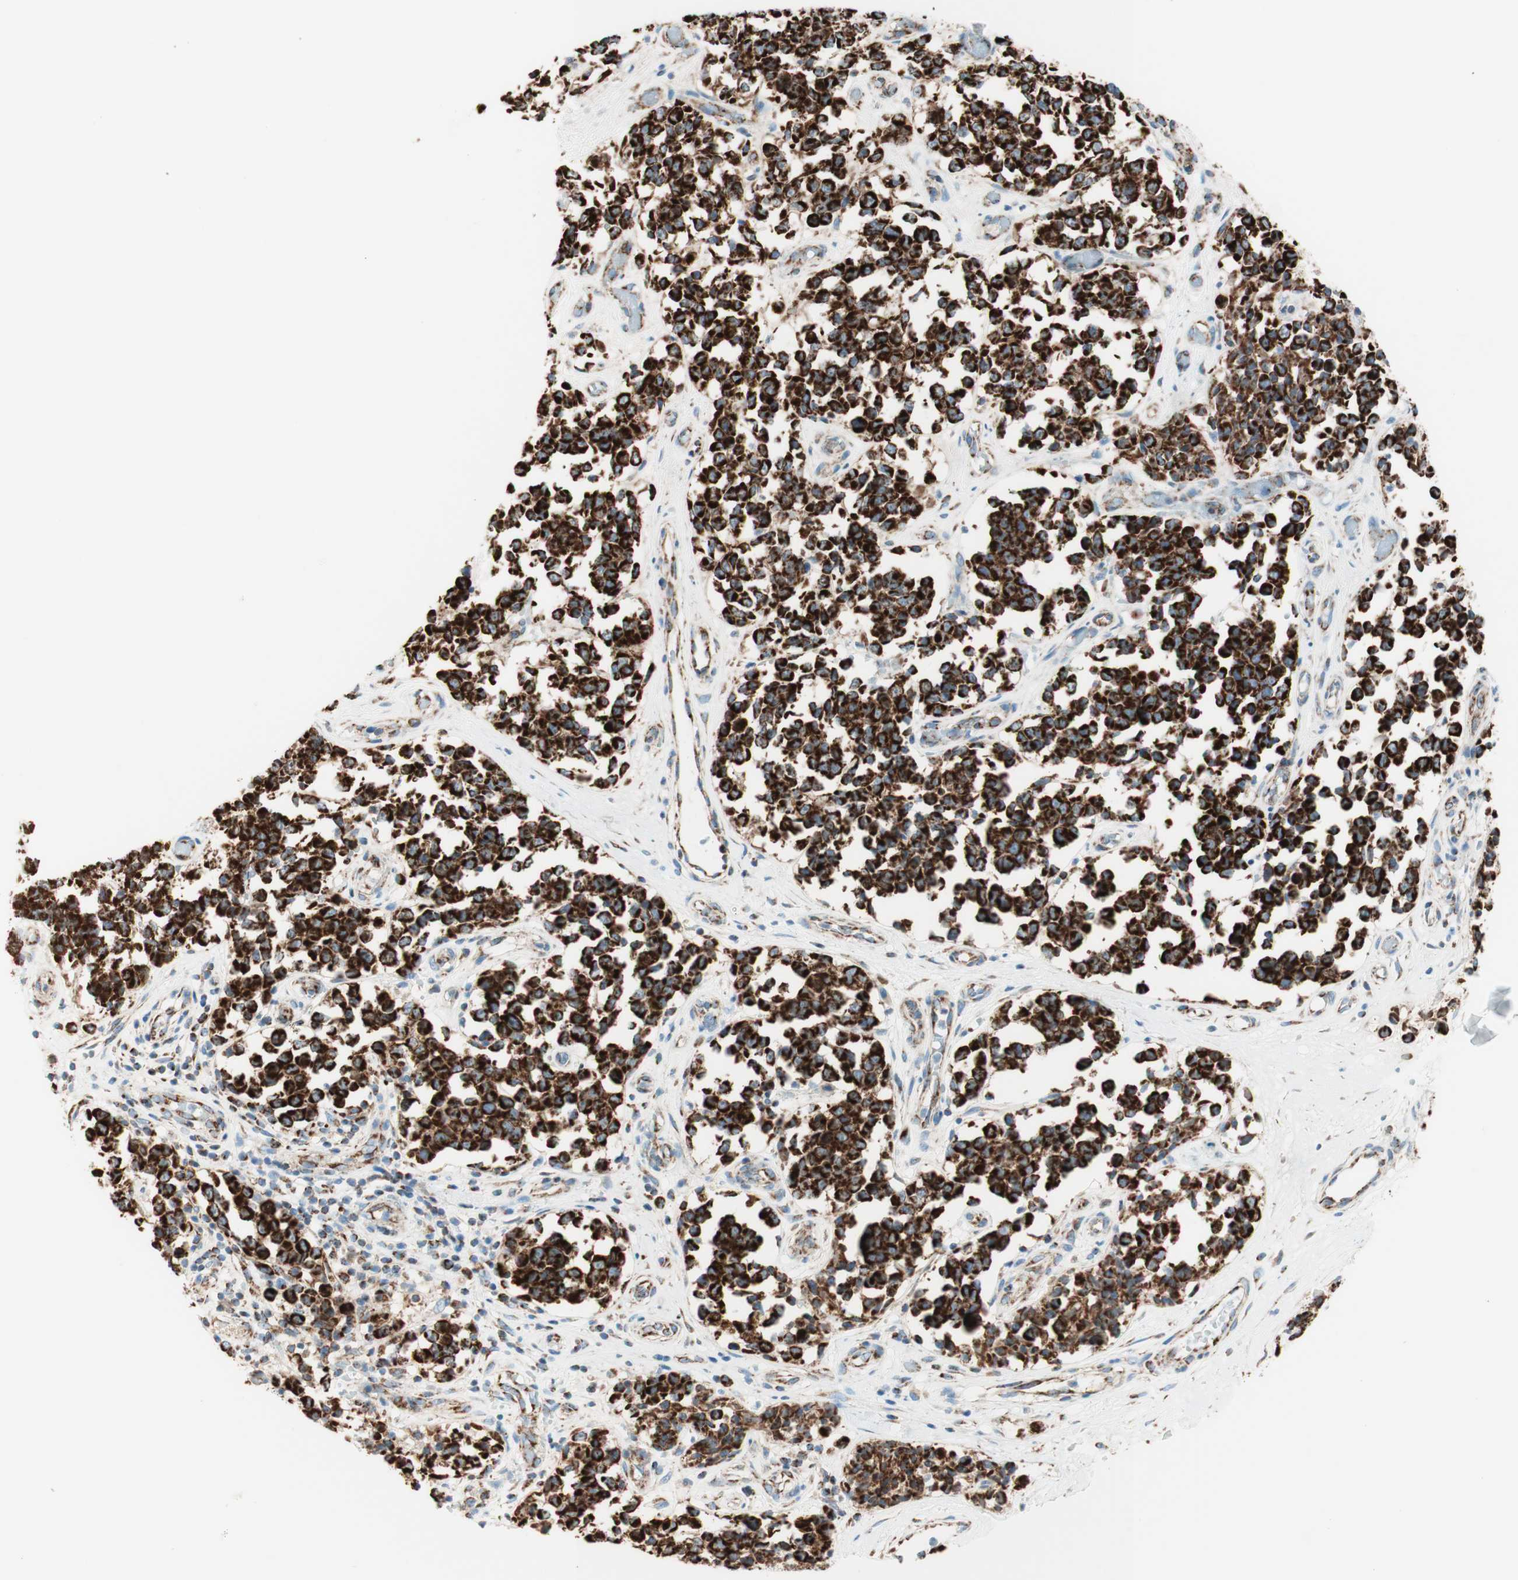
{"staining": {"intensity": "strong", "quantity": ">75%", "location": "cytoplasmic/membranous"}, "tissue": "melanoma", "cell_type": "Tumor cells", "image_type": "cancer", "snomed": [{"axis": "morphology", "description": "Malignant melanoma, NOS"}, {"axis": "topography", "description": "Skin"}], "caption": "About >75% of tumor cells in melanoma display strong cytoplasmic/membranous protein expression as visualized by brown immunohistochemical staining.", "gene": "TOMM20", "patient": {"sex": "female", "age": 64}}